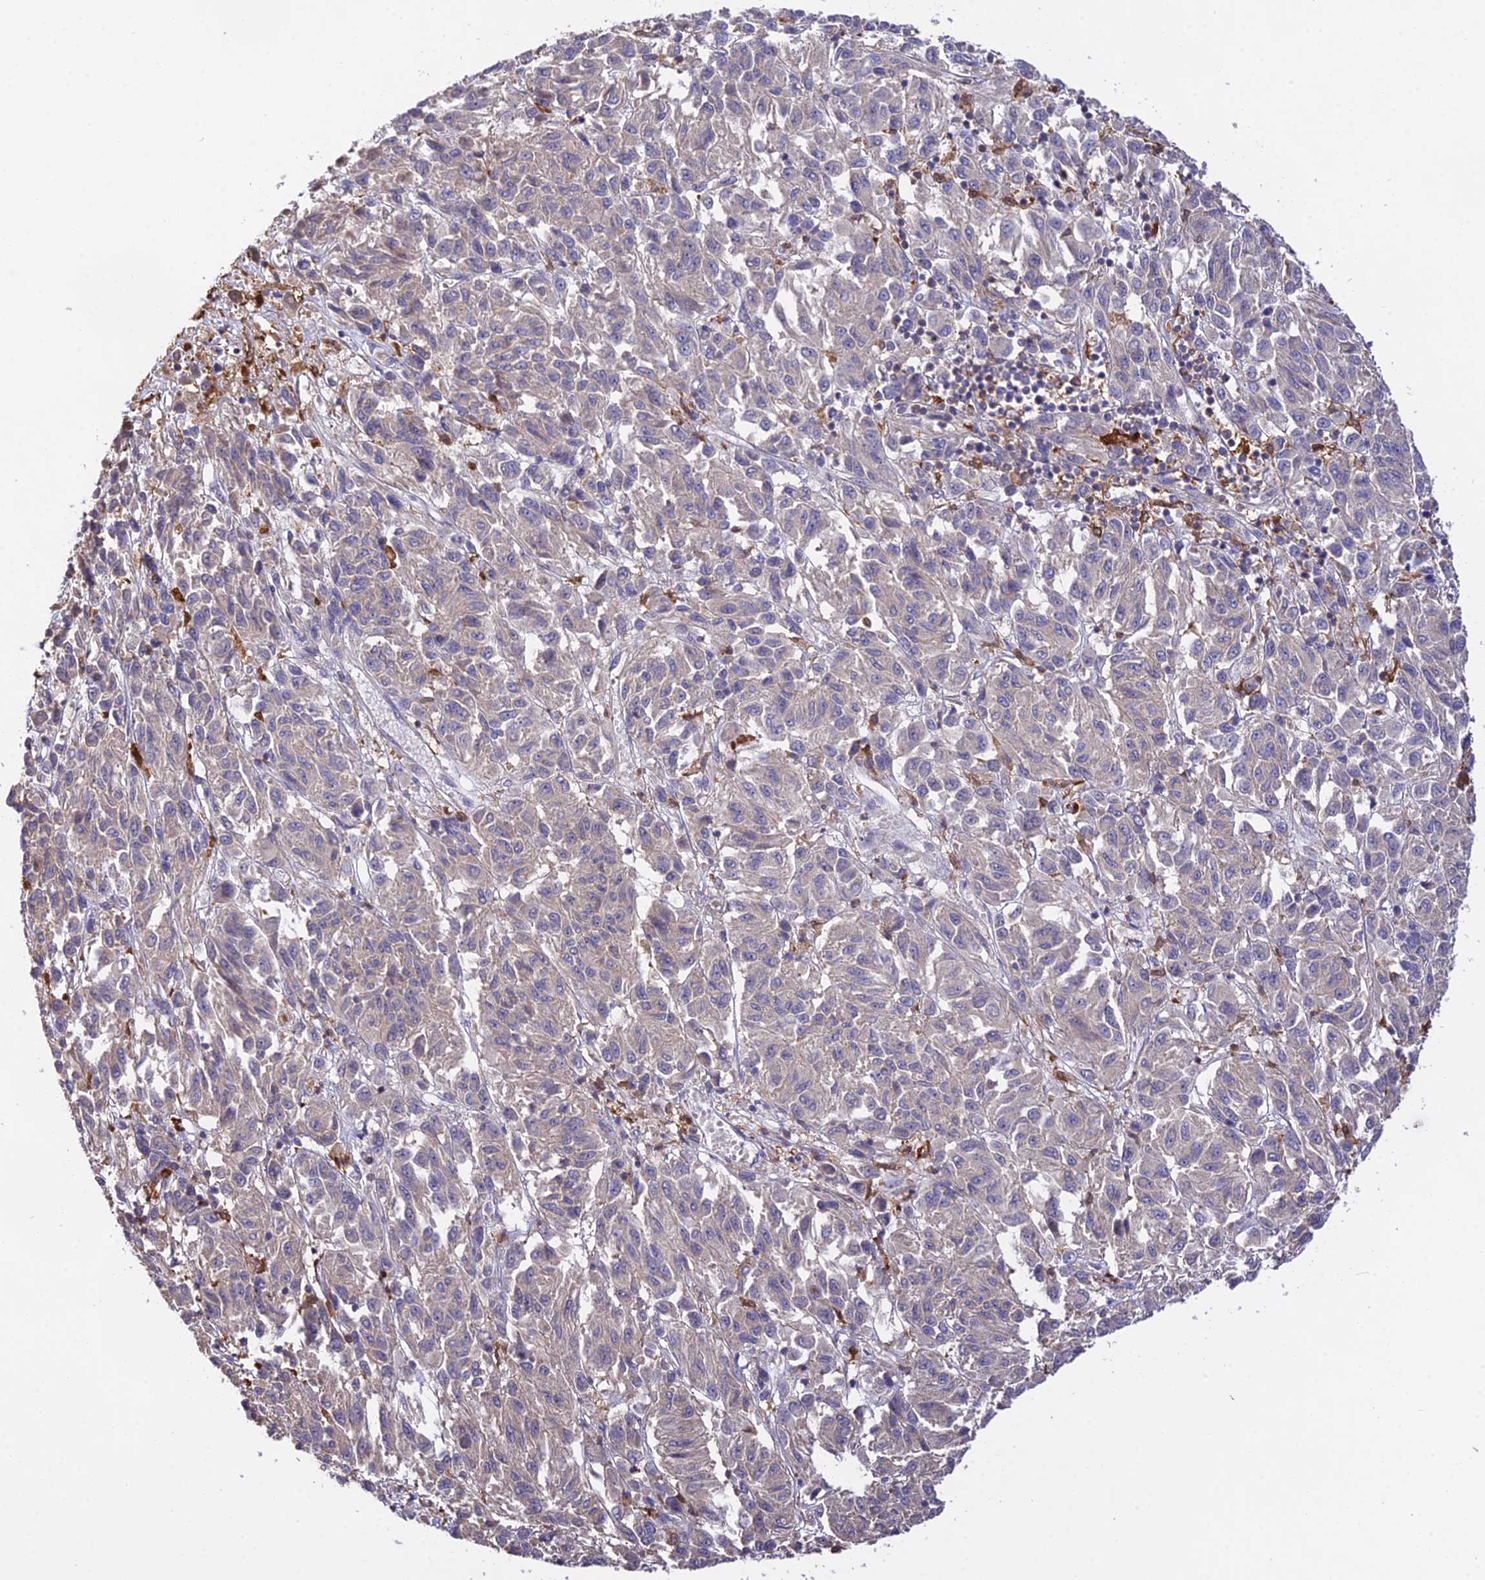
{"staining": {"intensity": "negative", "quantity": "none", "location": "none"}, "tissue": "melanoma", "cell_type": "Tumor cells", "image_type": "cancer", "snomed": [{"axis": "morphology", "description": "Malignant melanoma, Metastatic site"}, {"axis": "topography", "description": "Lung"}], "caption": "Human malignant melanoma (metastatic site) stained for a protein using immunohistochemistry (IHC) shows no expression in tumor cells.", "gene": "FBP1", "patient": {"sex": "male", "age": 64}}